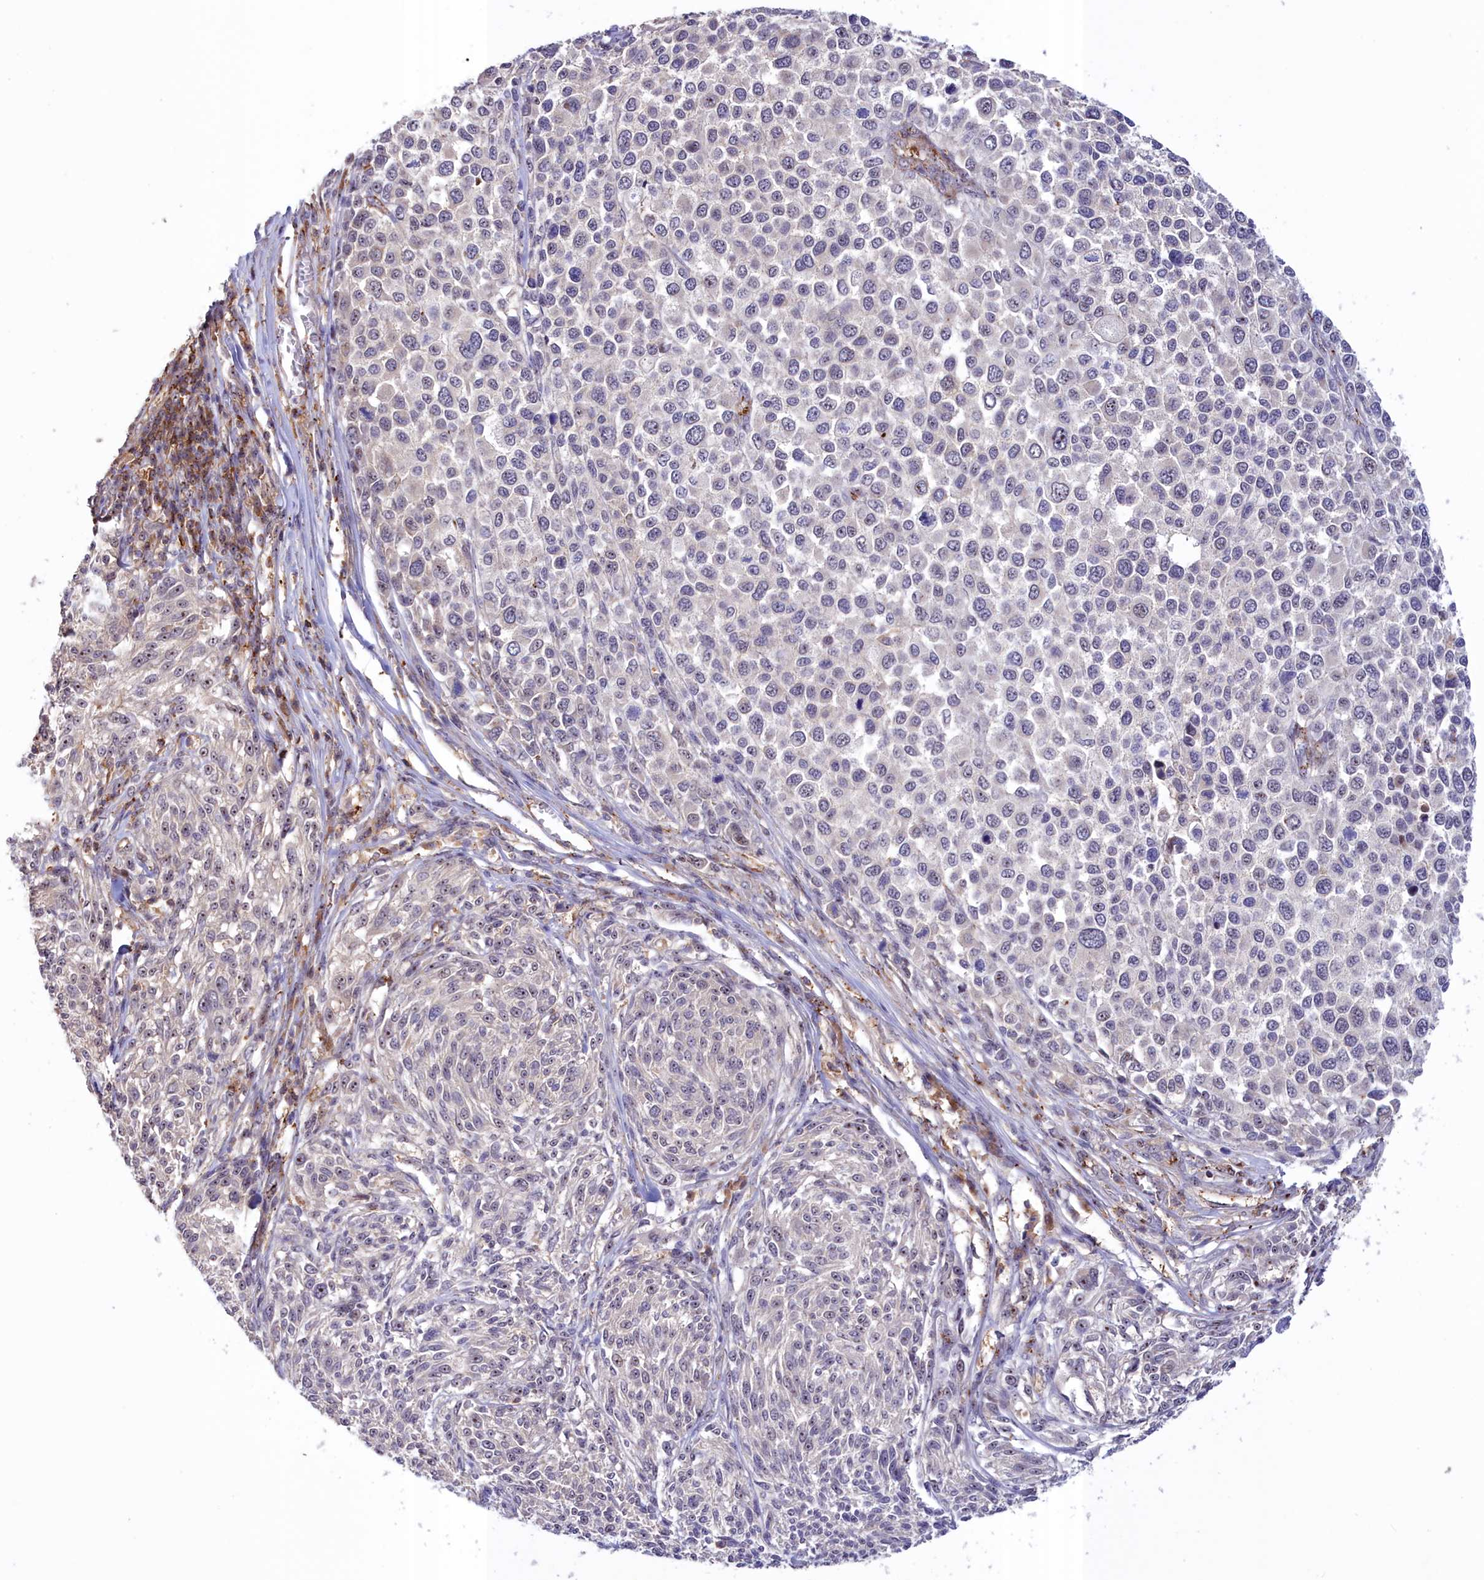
{"staining": {"intensity": "negative", "quantity": "none", "location": "none"}, "tissue": "melanoma", "cell_type": "Tumor cells", "image_type": "cancer", "snomed": [{"axis": "morphology", "description": "Malignant melanoma, NOS"}, {"axis": "topography", "description": "Skin of trunk"}], "caption": "Tumor cells are negative for brown protein staining in malignant melanoma. (IHC, brightfield microscopy, high magnification).", "gene": "NEURL4", "patient": {"sex": "male", "age": 71}}